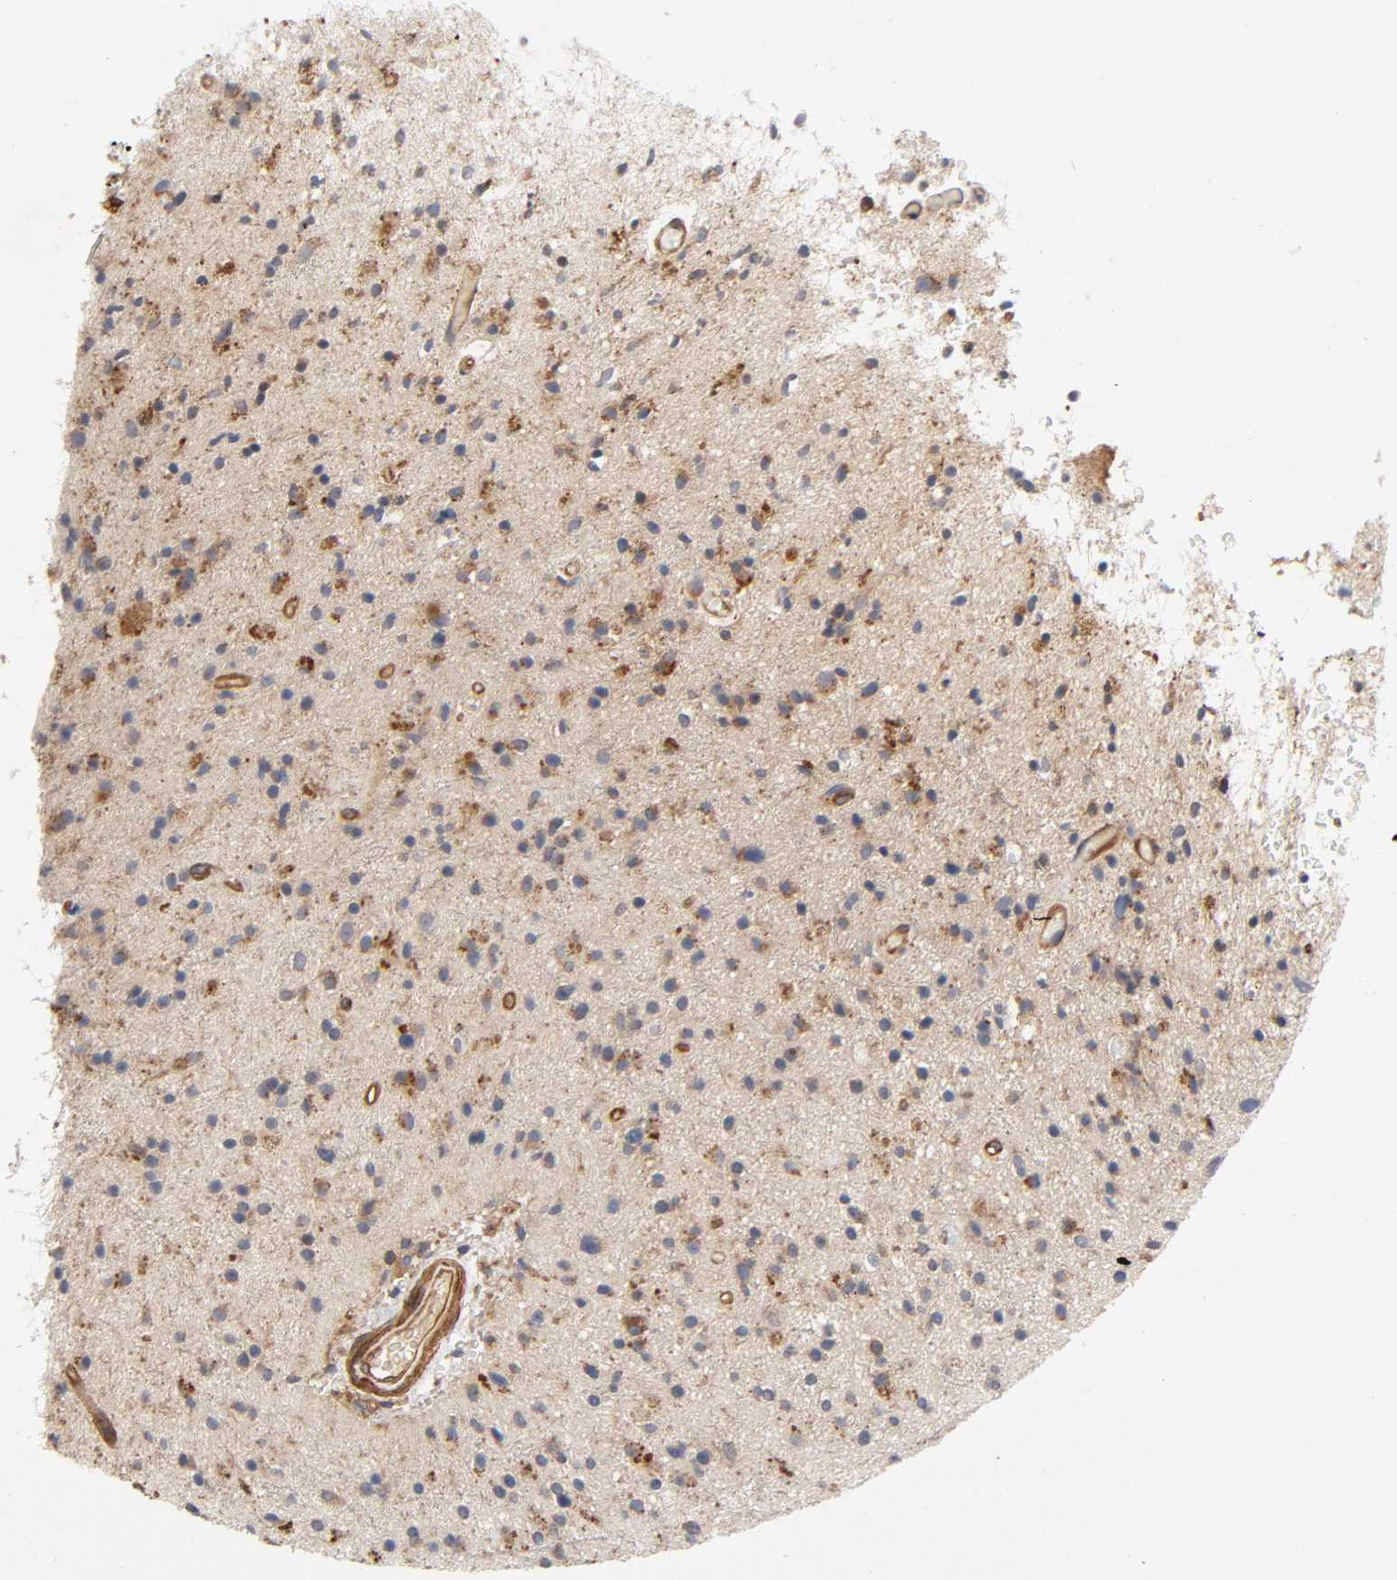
{"staining": {"intensity": "moderate", "quantity": "25%-75%", "location": "cytoplasmic/membranous"}, "tissue": "glioma", "cell_type": "Tumor cells", "image_type": "cancer", "snomed": [{"axis": "morphology", "description": "Glioma, malignant, High grade"}, {"axis": "topography", "description": "Brain"}], "caption": "Tumor cells show medium levels of moderate cytoplasmic/membranous expression in about 25%-75% of cells in human glioma.", "gene": "LAMTOR2", "patient": {"sex": "male", "age": 33}}